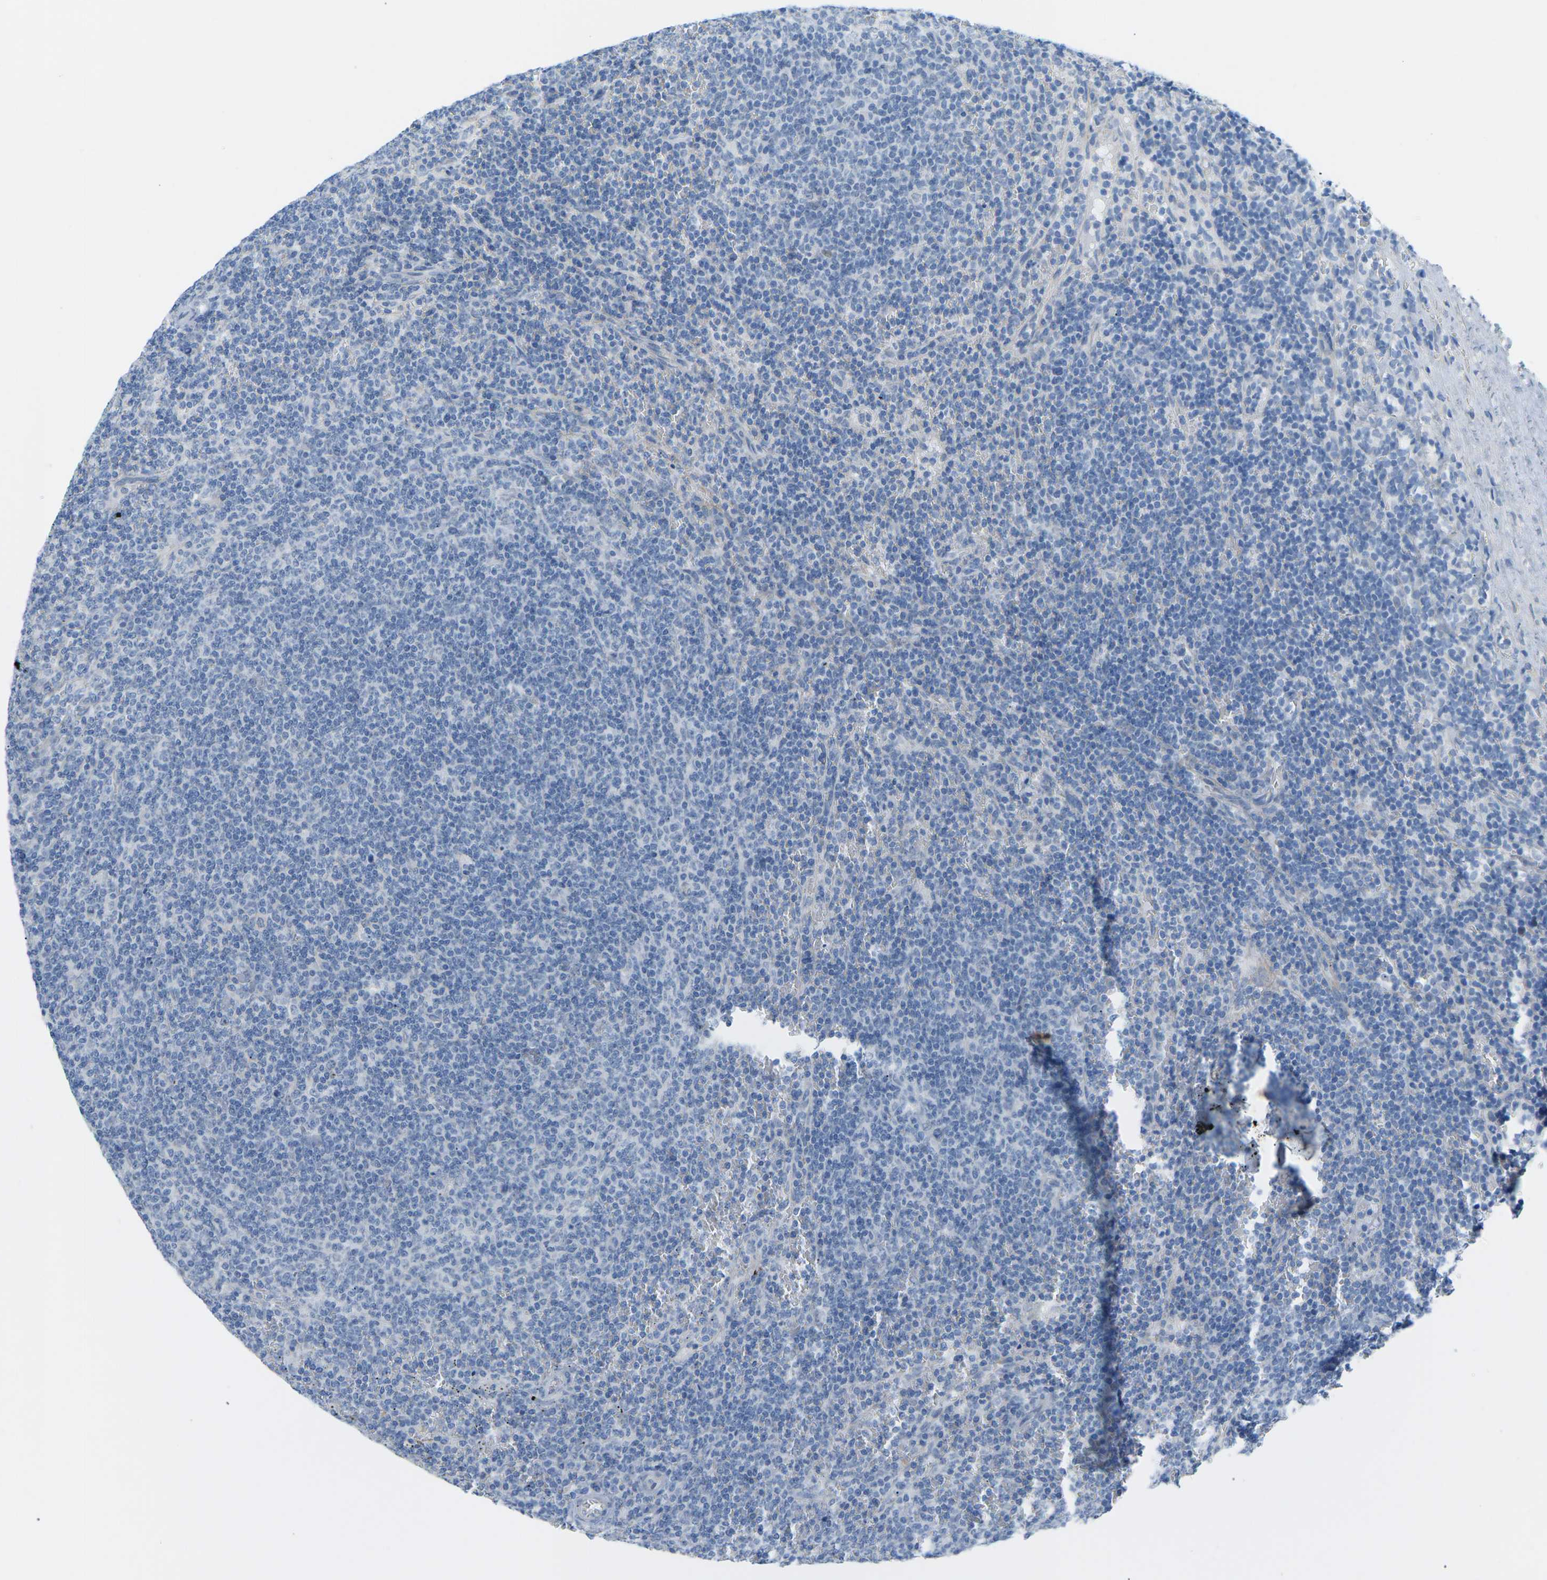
{"staining": {"intensity": "negative", "quantity": "none", "location": "none"}, "tissue": "lymphoma", "cell_type": "Tumor cells", "image_type": "cancer", "snomed": [{"axis": "morphology", "description": "Malignant lymphoma, non-Hodgkin's type, Low grade"}, {"axis": "topography", "description": "Spleen"}], "caption": "Human lymphoma stained for a protein using immunohistochemistry exhibits no positivity in tumor cells.", "gene": "HLTF", "patient": {"sex": "female", "age": 50}}